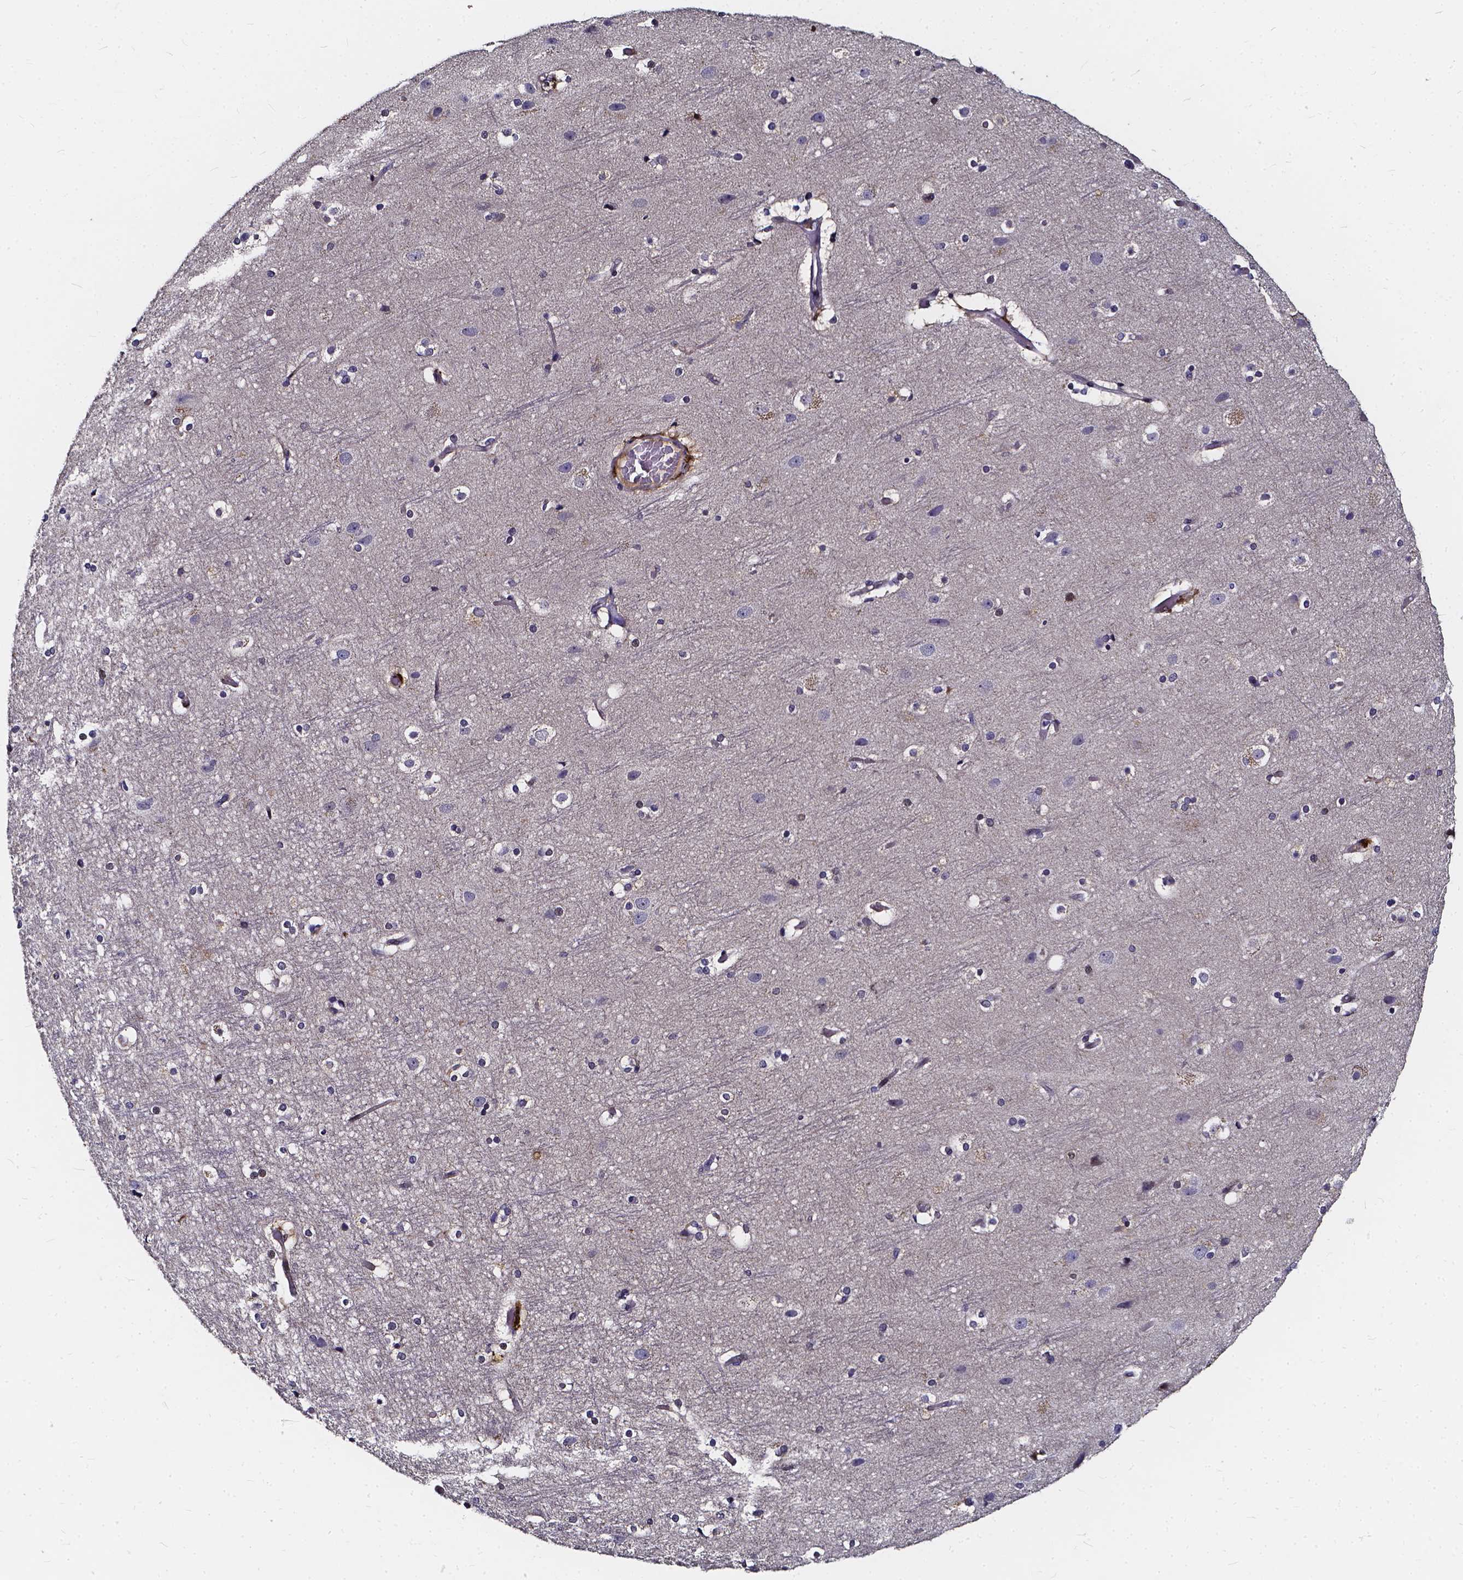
{"staining": {"intensity": "moderate", "quantity": "<25%", "location": "cytoplasmic/membranous"}, "tissue": "cerebral cortex", "cell_type": "Endothelial cells", "image_type": "normal", "snomed": [{"axis": "morphology", "description": "Normal tissue, NOS"}, {"axis": "topography", "description": "Cerebral cortex"}], "caption": "Cerebral cortex stained for a protein (brown) displays moderate cytoplasmic/membranous positive positivity in approximately <25% of endothelial cells.", "gene": "SOWAHA", "patient": {"sex": "female", "age": 52}}